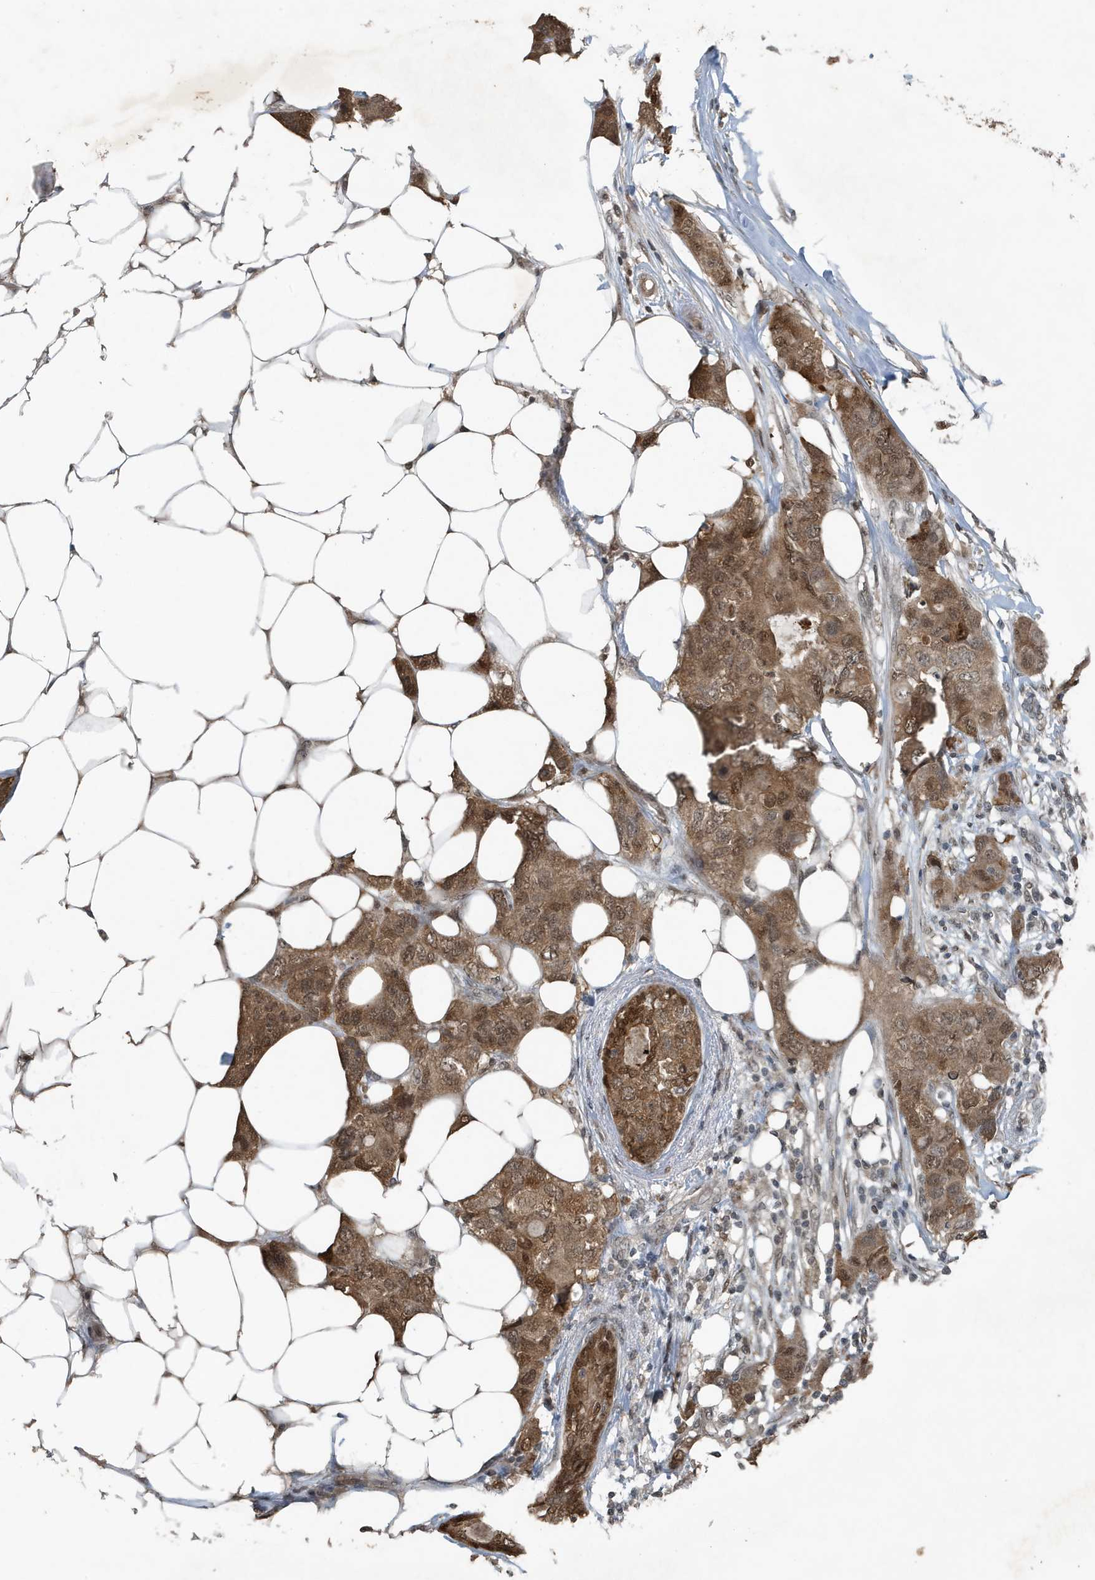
{"staining": {"intensity": "moderate", "quantity": ">75%", "location": "cytoplasmic/membranous,nuclear"}, "tissue": "breast cancer", "cell_type": "Tumor cells", "image_type": "cancer", "snomed": [{"axis": "morphology", "description": "Duct carcinoma"}, {"axis": "topography", "description": "Breast"}], "caption": "A medium amount of moderate cytoplasmic/membranous and nuclear expression is seen in approximately >75% of tumor cells in invasive ductal carcinoma (breast) tissue.", "gene": "HSPA1A", "patient": {"sex": "female", "age": 50}}